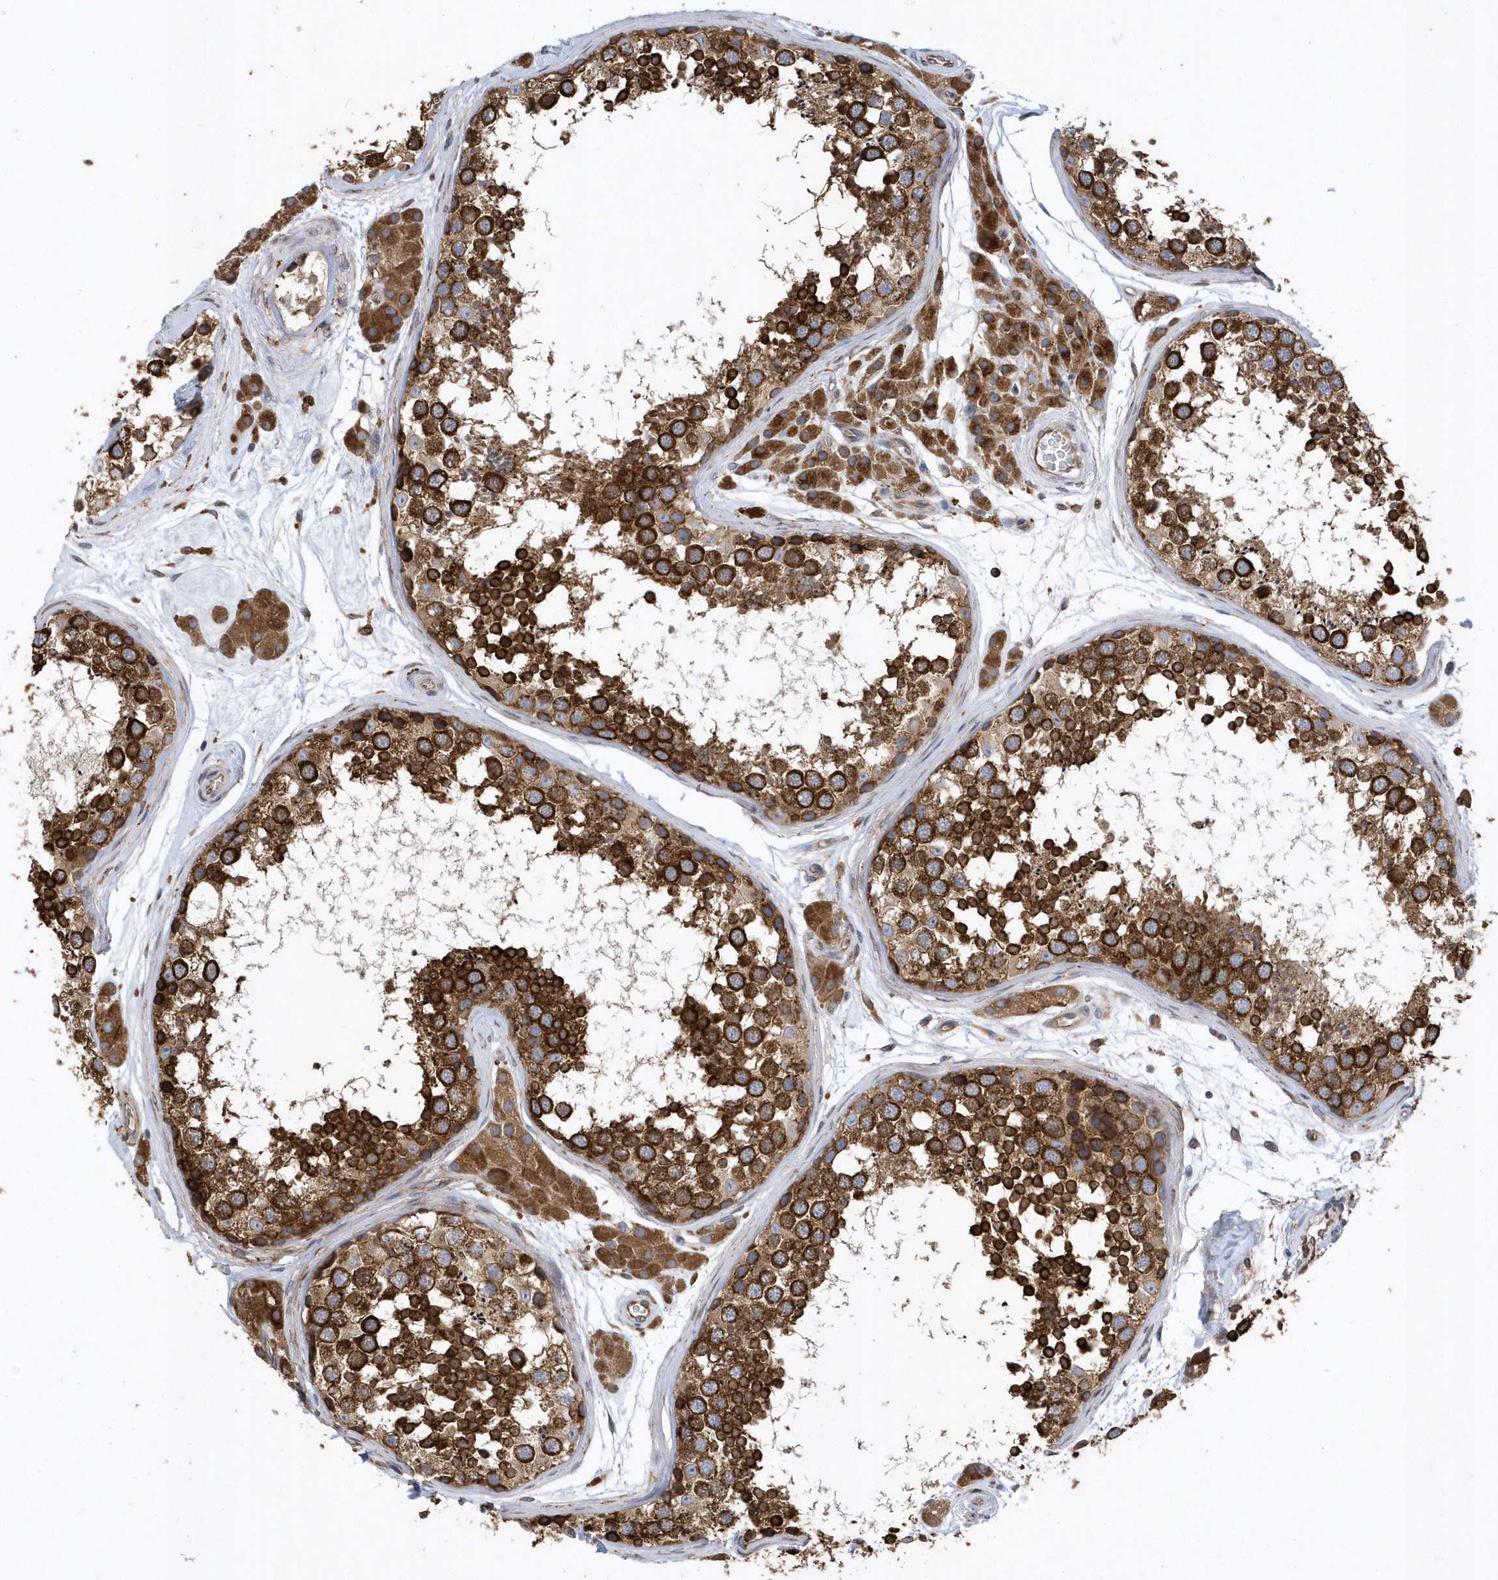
{"staining": {"intensity": "strong", "quantity": ">75%", "location": "cytoplasmic/membranous"}, "tissue": "testis", "cell_type": "Cells in seminiferous ducts", "image_type": "normal", "snomed": [{"axis": "morphology", "description": "Normal tissue, NOS"}, {"axis": "topography", "description": "Testis"}], "caption": "Immunohistochemistry (IHC) (DAB) staining of normal testis reveals strong cytoplasmic/membranous protein staining in about >75% of cells in seminiferous ducts.", "gene": "VAMP7", "patient": {"sex": "male", "age": 56}}